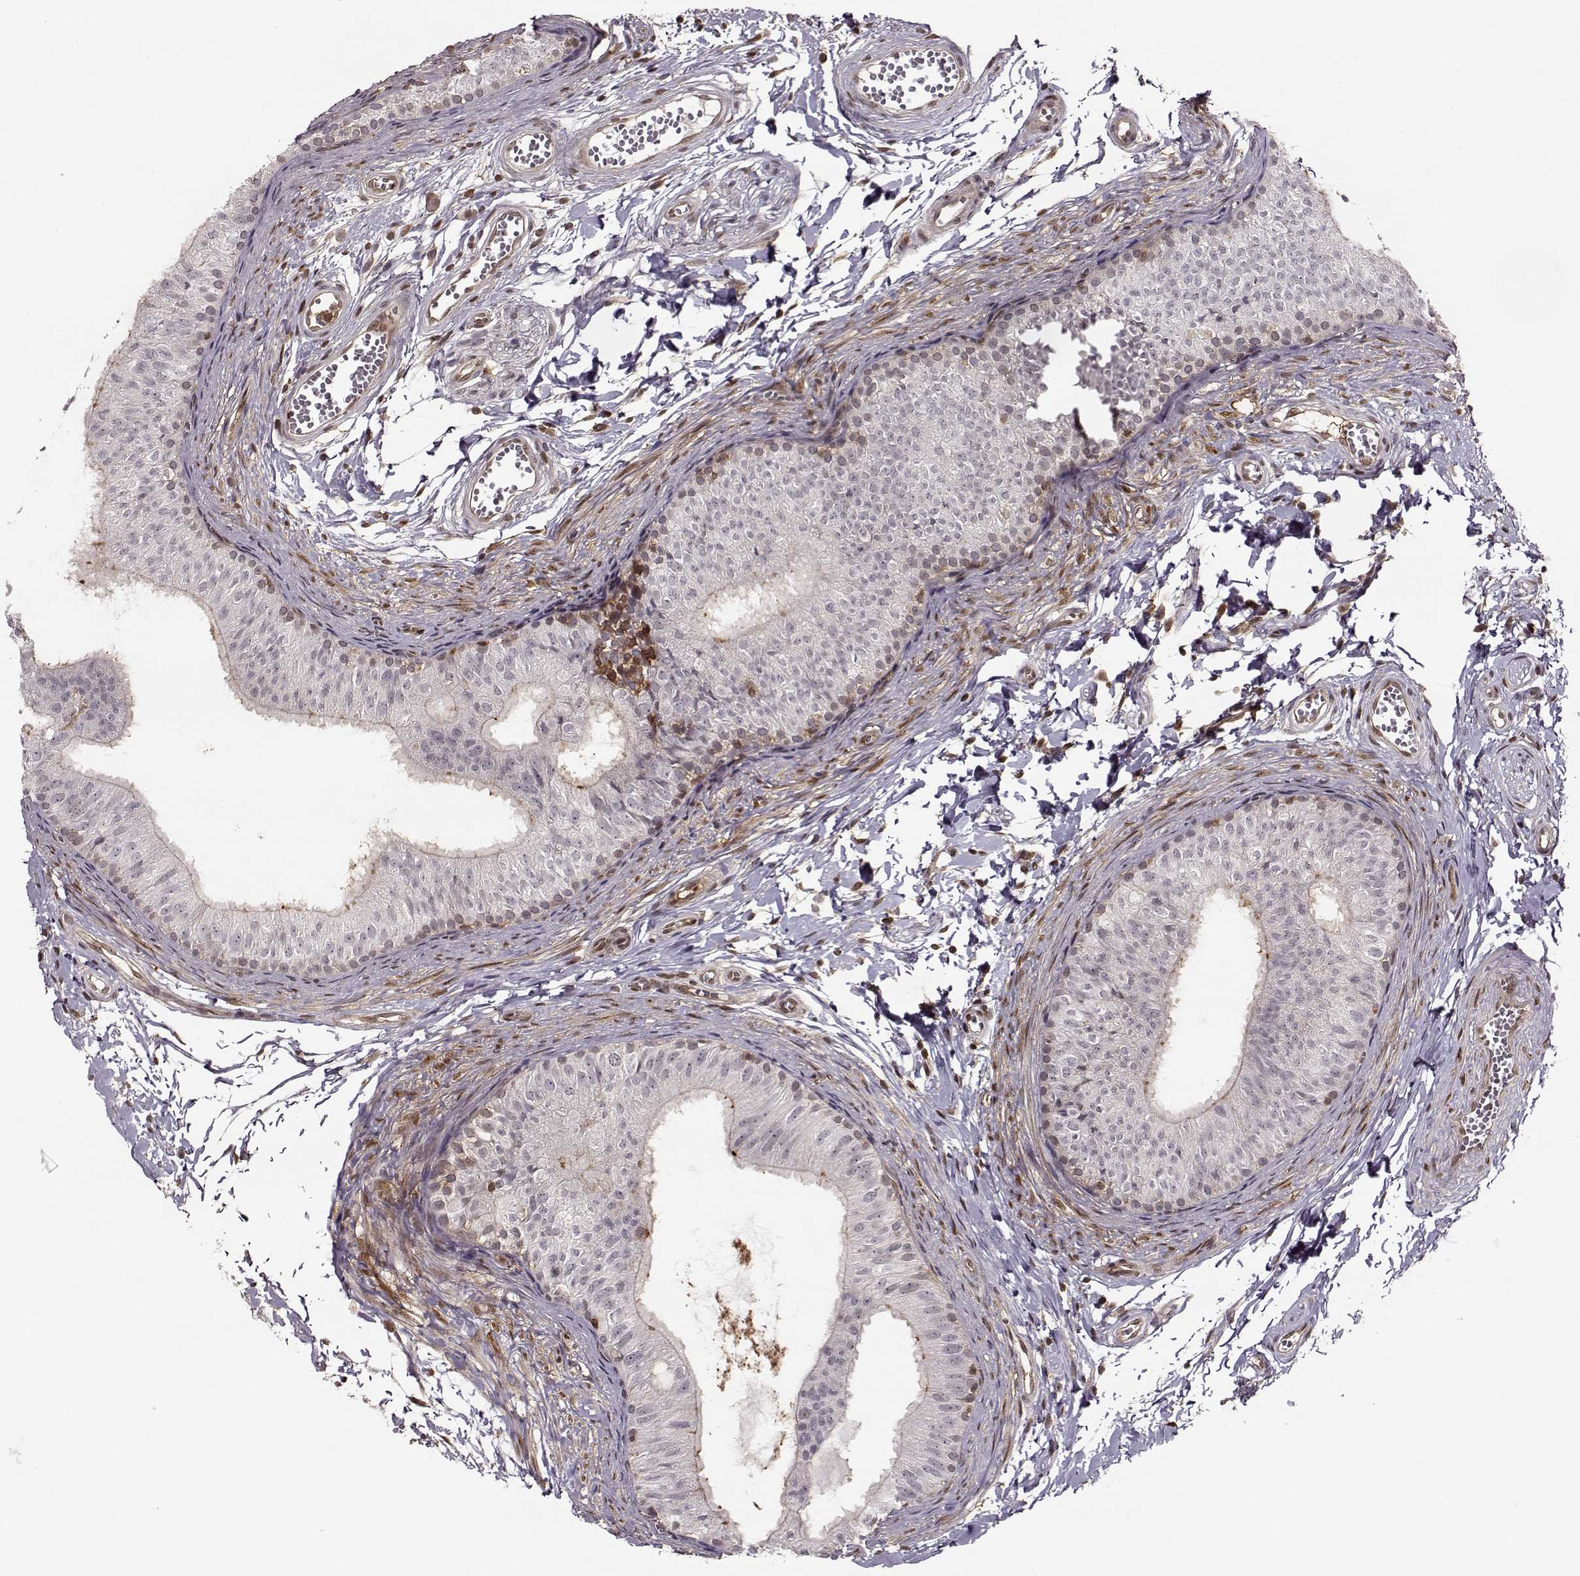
{"staining": {"intensity": "negative", "quantity": "none", "location": "none"}, "tissue": "epididymis", "cell_type": "Glandular cells", "image_type": "normal", "snomed": [{"axis": "morphology", "description": "Normal tissue, NOS"}, {"axis": "topography", "description": "Epididymis"}], "caption": "Immunohistochemistry (IHC) histopathology image of unremarkable epididymis stained for a protein (brown), which exhibits no positivity in glandular cells. (Immunohistochemistry, brightfield microscopy, high magnification).", "gene": "MFSD1", "patient": {"sex": "male", "age": 22}}